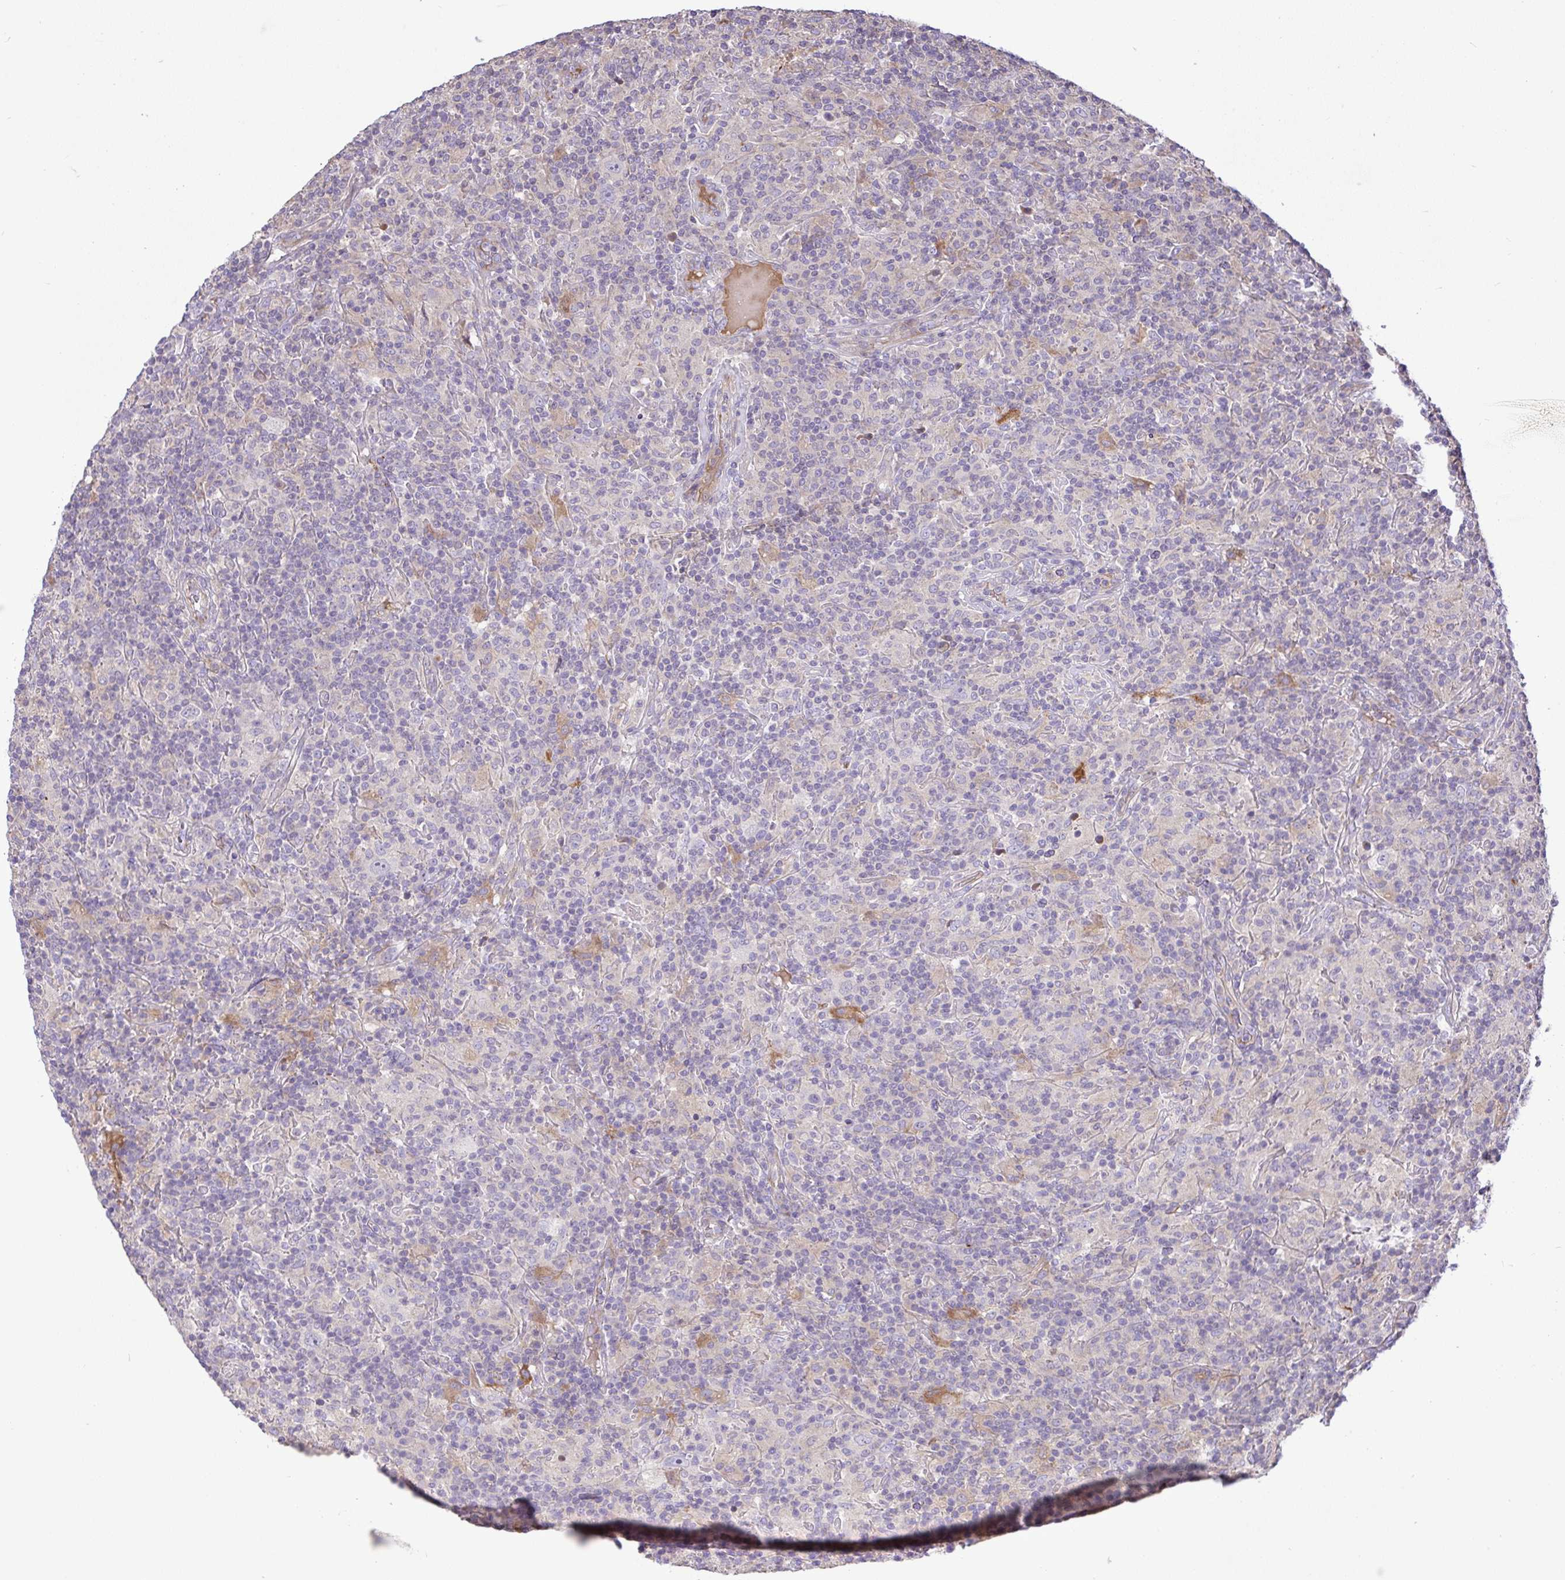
{"staining": {"intensity": "negative", "quantity": "none", "location": "none"}, "tissue": "lymphoma", "cell_type": "Tumor cells", "image_type": "cancer", "snomed": [{"axis": "morphology", "description": "Hodgkin's disease, NOS"}, {"axis": "topography", "description": "Lymph node"}], "caption": "Tumor cells are negative for brown protein staining in lymphoma.", "gene": "GRID2", "patient": {"sex": "male", "age": 70}}